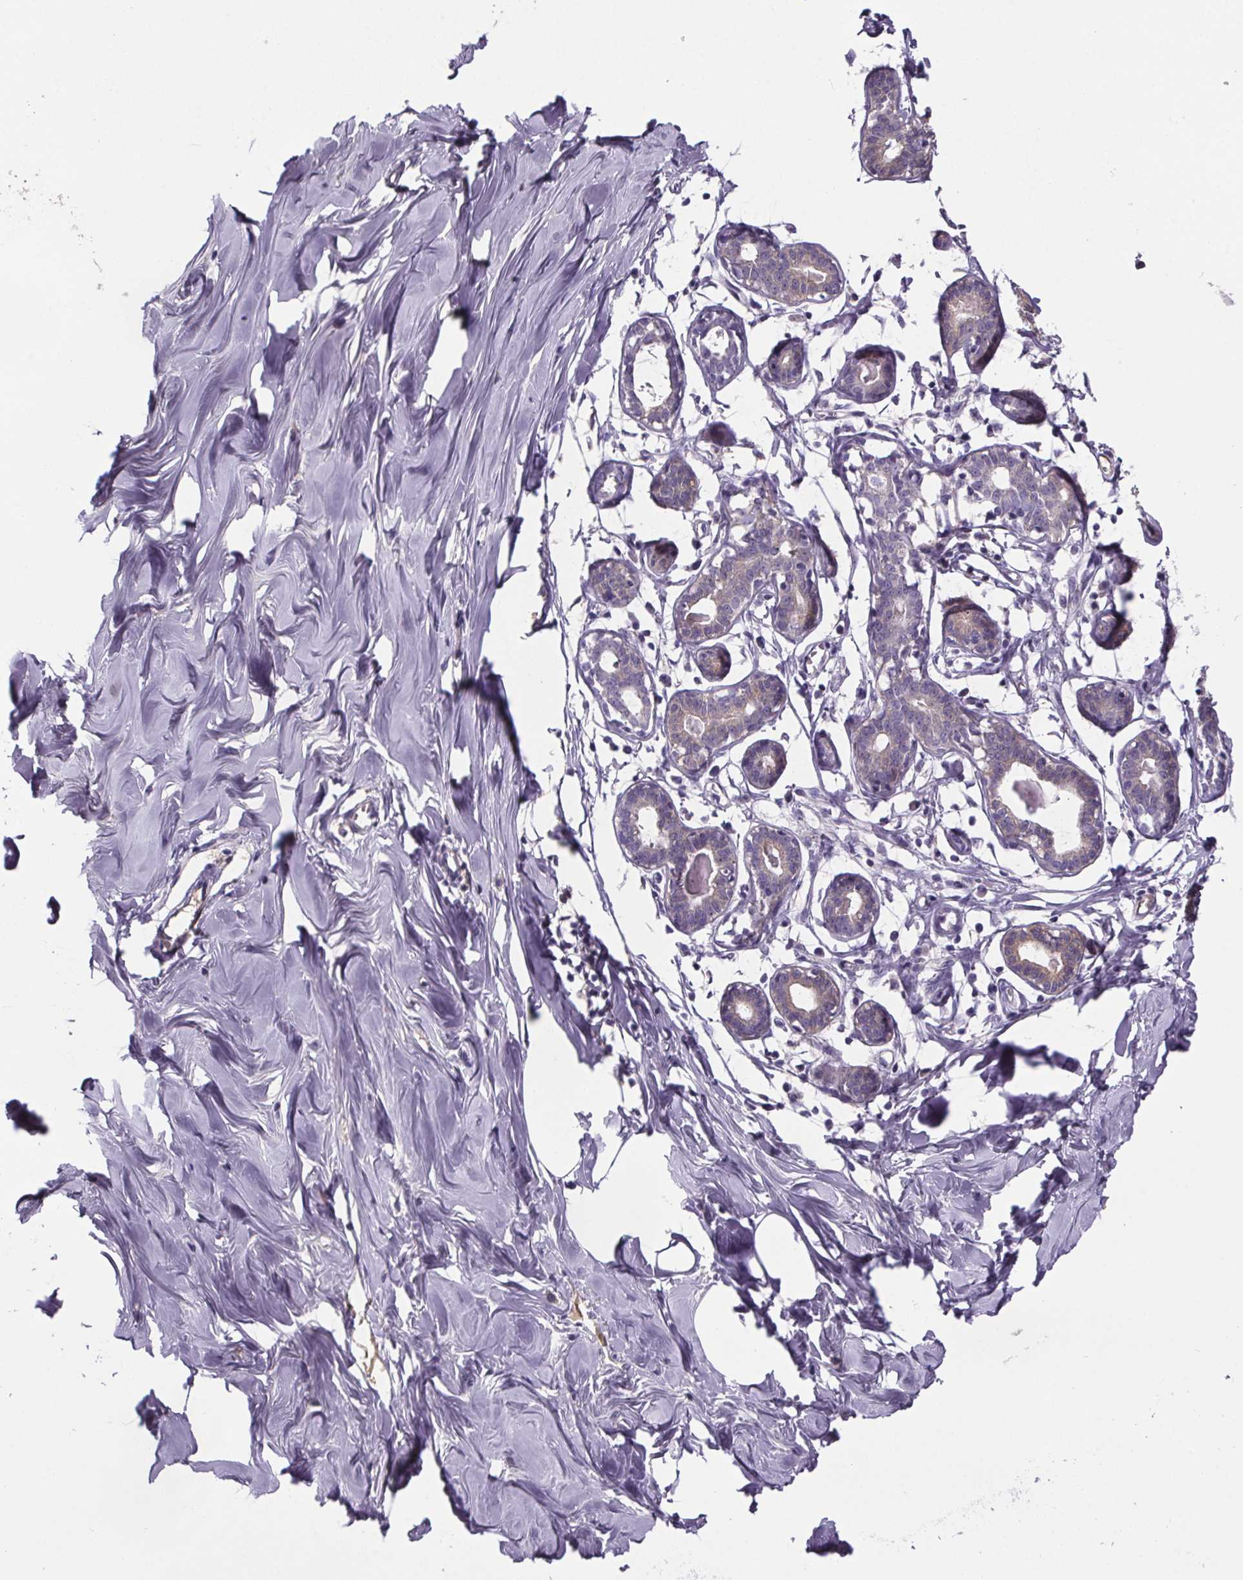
{"staining": {"intensity": "negative", "quantity": "none", "location": "none"}, "tissue": "breast", "cell_type": "Adipocytes", "image_type": "normal", "snomed": [{"axis": "morphology", "description": "Normal tissue, NOS"}, {"axis": "topography", "description": "Breast"}], "caption": "DAB immunohistochemical staining of unremarkable breast displays no significant staining in adipocytes. The staining is performed using DAB (3,3'-diaminobenzidine) brown chromogen with nuclei counter-stained in using hematoxylin.", "gene": "CUBN", "patient": {"sex": "female", "age": 27}}